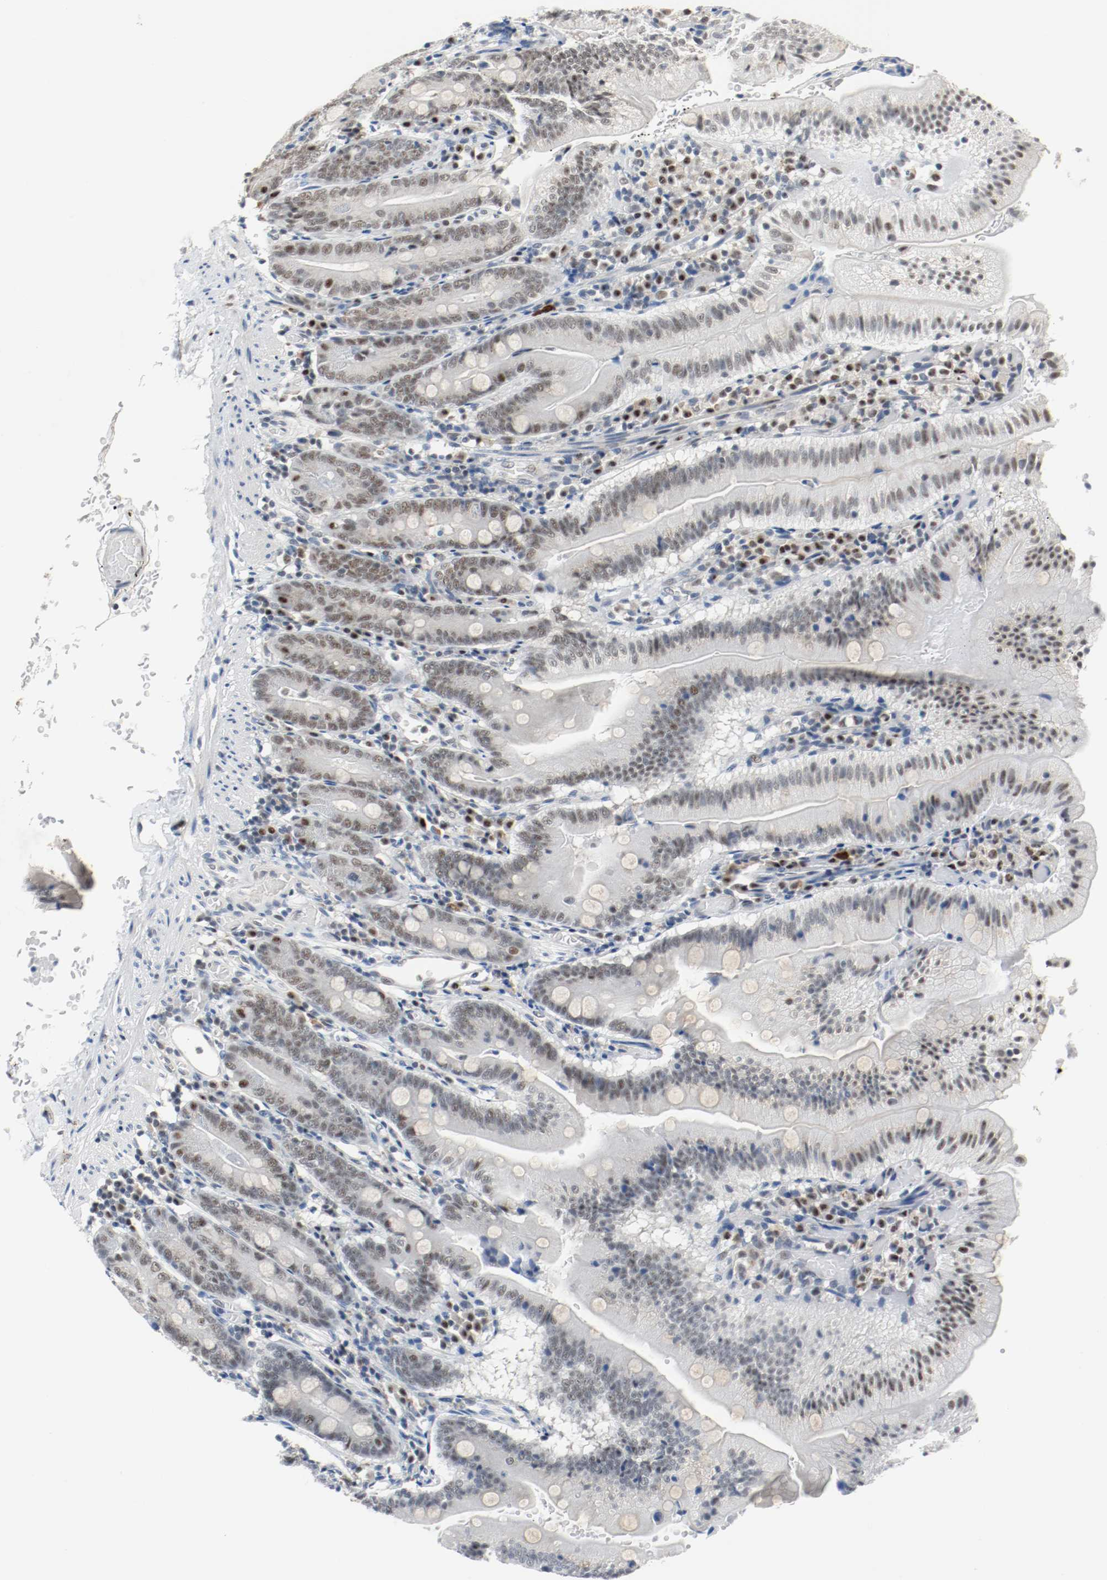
{"staining": {"intensity": "weak", "quantity": "<25%", "location": "cytoplasmic/membranous,nuclear"}, "tissue": "small intestine", "cell_type": "Glandular cells", "image_type": "normal", "snomed": [{"axis": "morphology", "description": "Normal tissue, NOS"}, {"axis": "topography", "description": "Small intestine"}], "caption": "DAB (3,3'-diaminobenzidine) immunohistochemical staining of normal human small intestine demonstrates no significant expression in glandular cells. (Brightfield microscopy of DAB immunohistochemistry at high magnification).", "gene": "ASH1L", "patient": {"sex": "male", "age": 71}}